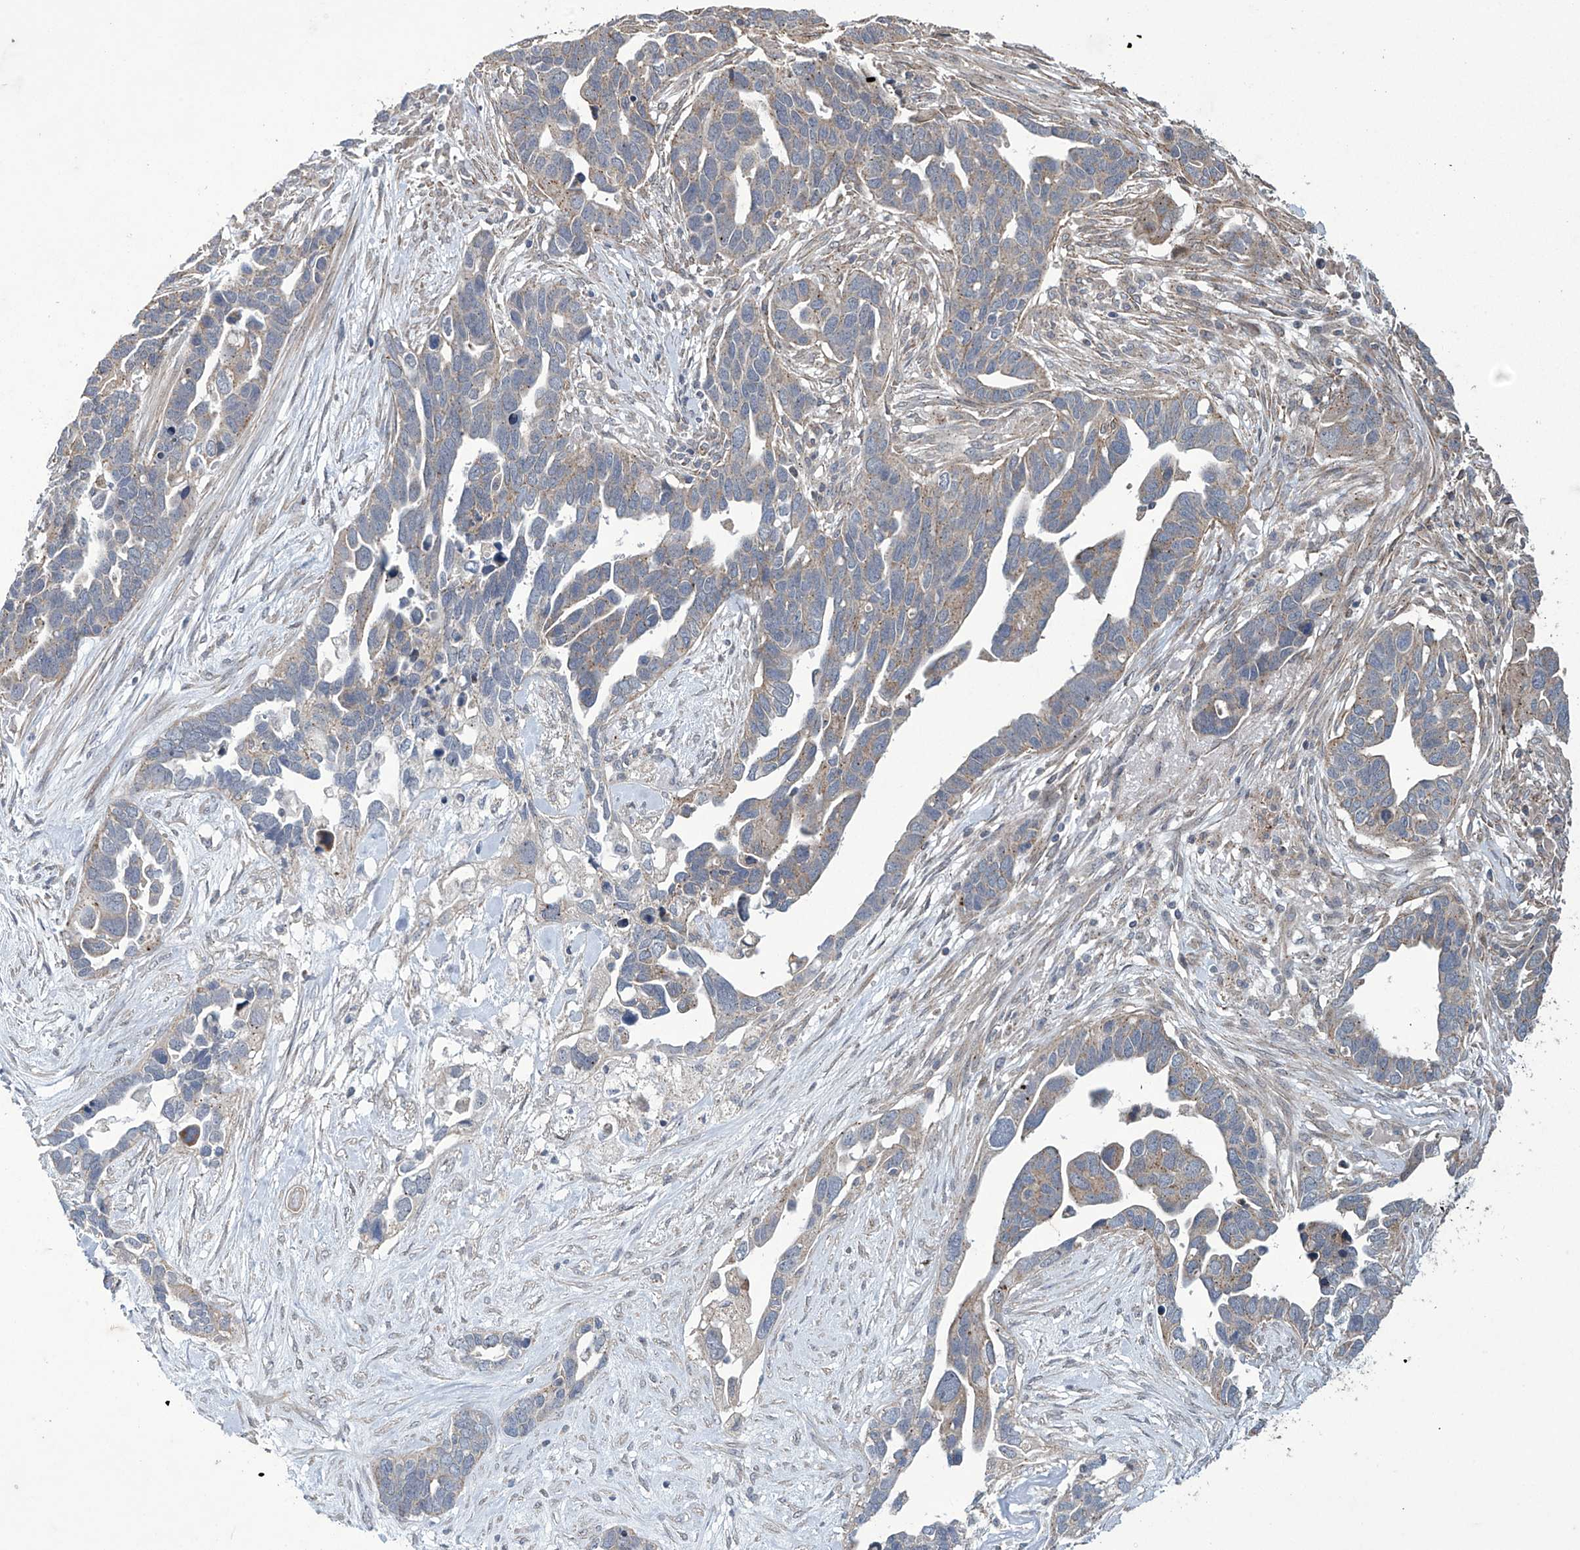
{"staining": {"intensity": "weak", "quantity": "25%-75%", "location": "cytoplasmic/membranous"}, "tissue": "ovarian cancer", "cell_type": "Tumor cells", "image_type": "cancer", "snomed": [{"axis": "morphology", "description": "Cystadenocarcinoma, serous, NOS"}, {"axis": "topography", "description": "Ovary"}], "caption": "Approximately 25%-75% of tumor cells in serous cystadenocarcinoma (ovarian) demonstrate weak cytoplasmic/membranous protein staining as visualized by brown immunohistochemical staining.", "gene": "TRIM60", "patient": {"sex": "female", "age": 54}}